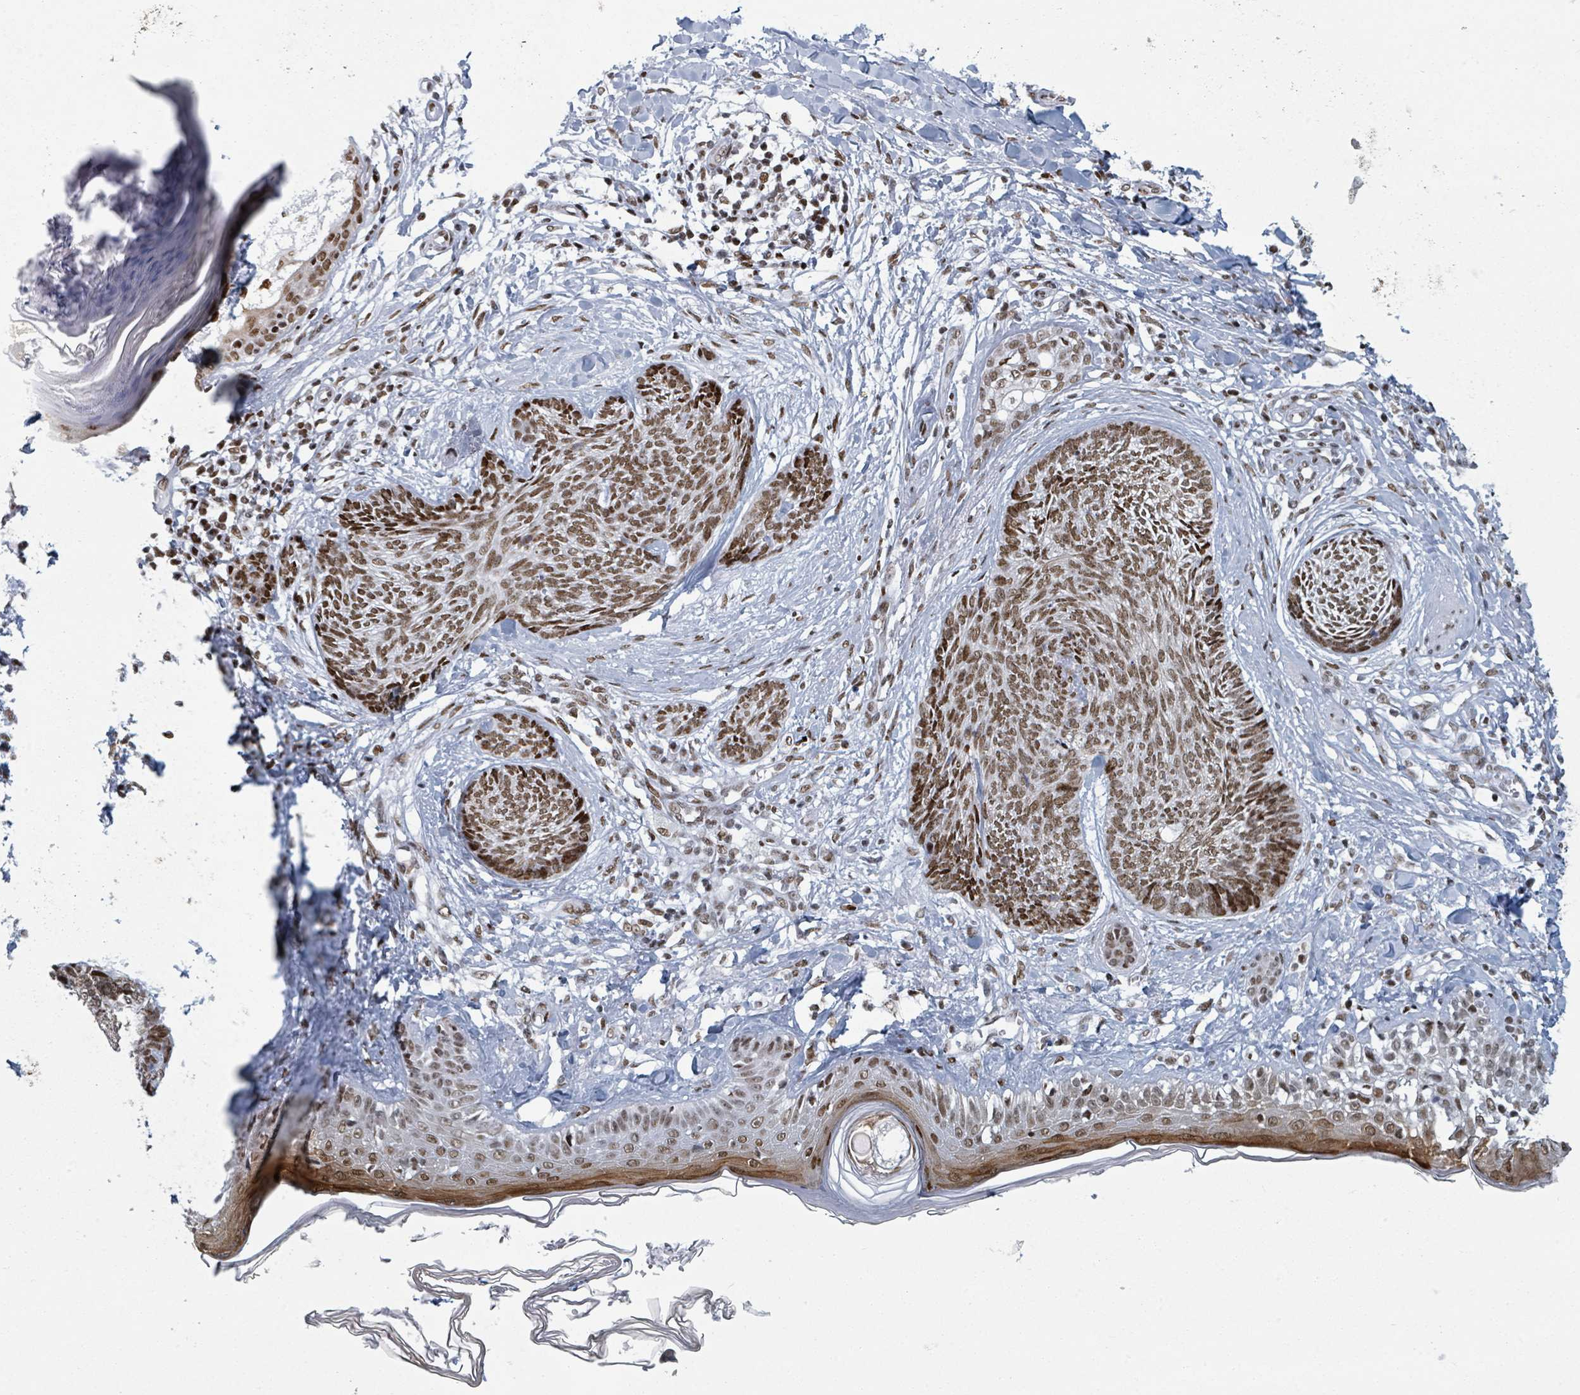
{"staining": {"intensity": "moderate", "quantity": ">75%", "location": "nuclear"}, "tissue": "skin cancer", "cell_type": "Tumor cells", "image_type": "cancer", "snomed": [{"axis": "morphology", "description": "Basal cell carcinoma"}, {"axis": "topography", "description": "Skin"}], "caption": "Protein positivity by IHC exhibits moderate nuclear positivity in approximately >75% of tumor cells in skin basal cell carcinoma.", "gene": "DHX16", "patient": {"sex": "male", "age": 73}}